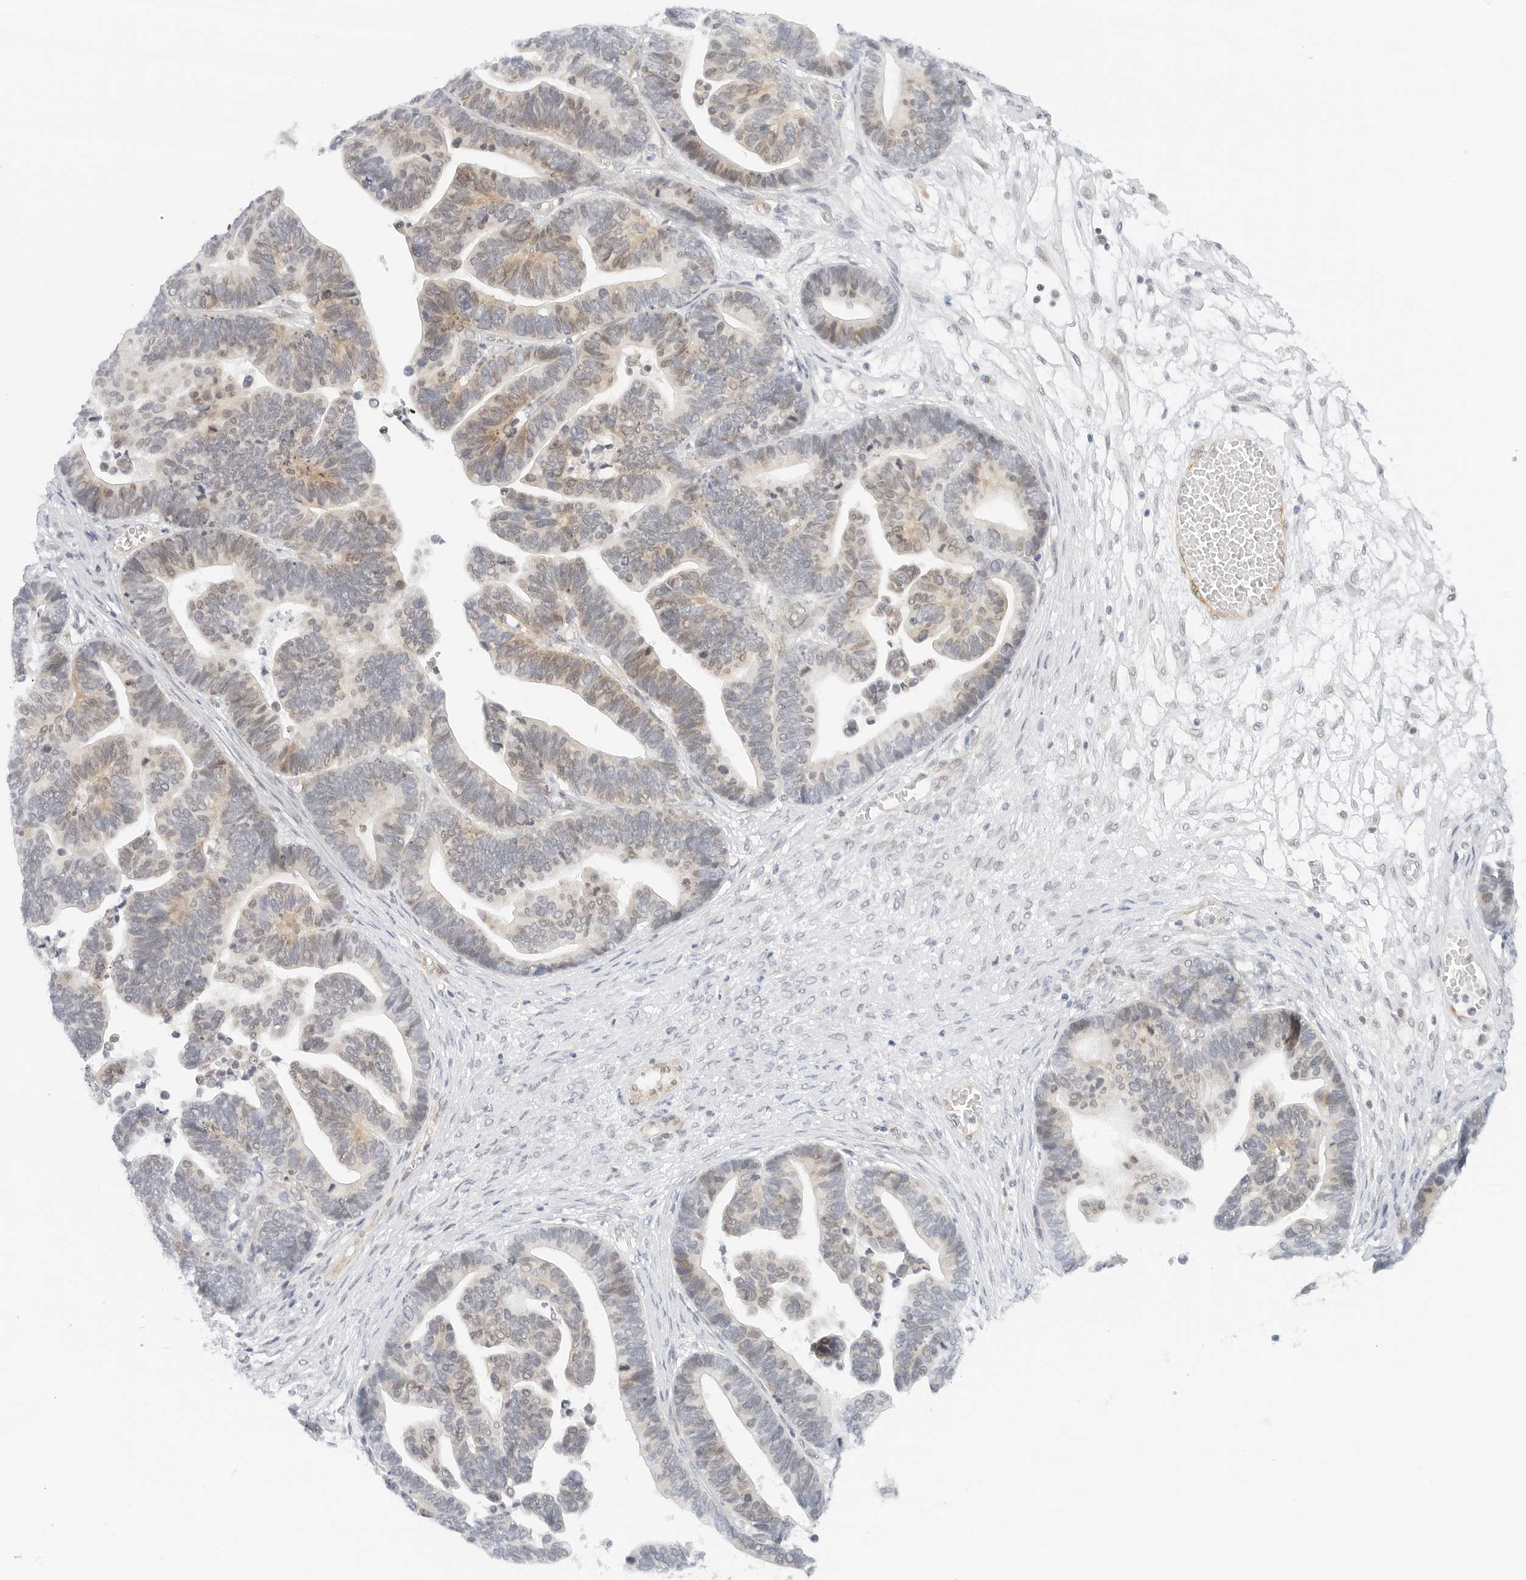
{"staining": {"intensity": "weak", "quantity": "25%-75%", "location": "cytoplasmic/membranous"}, "tissue": "ovarian cancer", "cell_type": "Tumor cells", "image_type": "cancer", "snomed": [{"axis": "morphology", "description": "Cystadenocarcinoma, serous, NOS"}, {"axis": "topography", "description": "Ovary"}], "caption": "DAB (3,3'-diaminobenzidine) immunohistochemical staining of ovarian cancer (serous cystadenocarcinoma) reveals weak cytoplasmic/membranous protein positivity in about 25%-75% of tumor cells. Ihc stains the protein of interest in brown and the nuclei are stained blue.", "gene": "NEO1", "patient": {"sex": "female", "age": 56}}